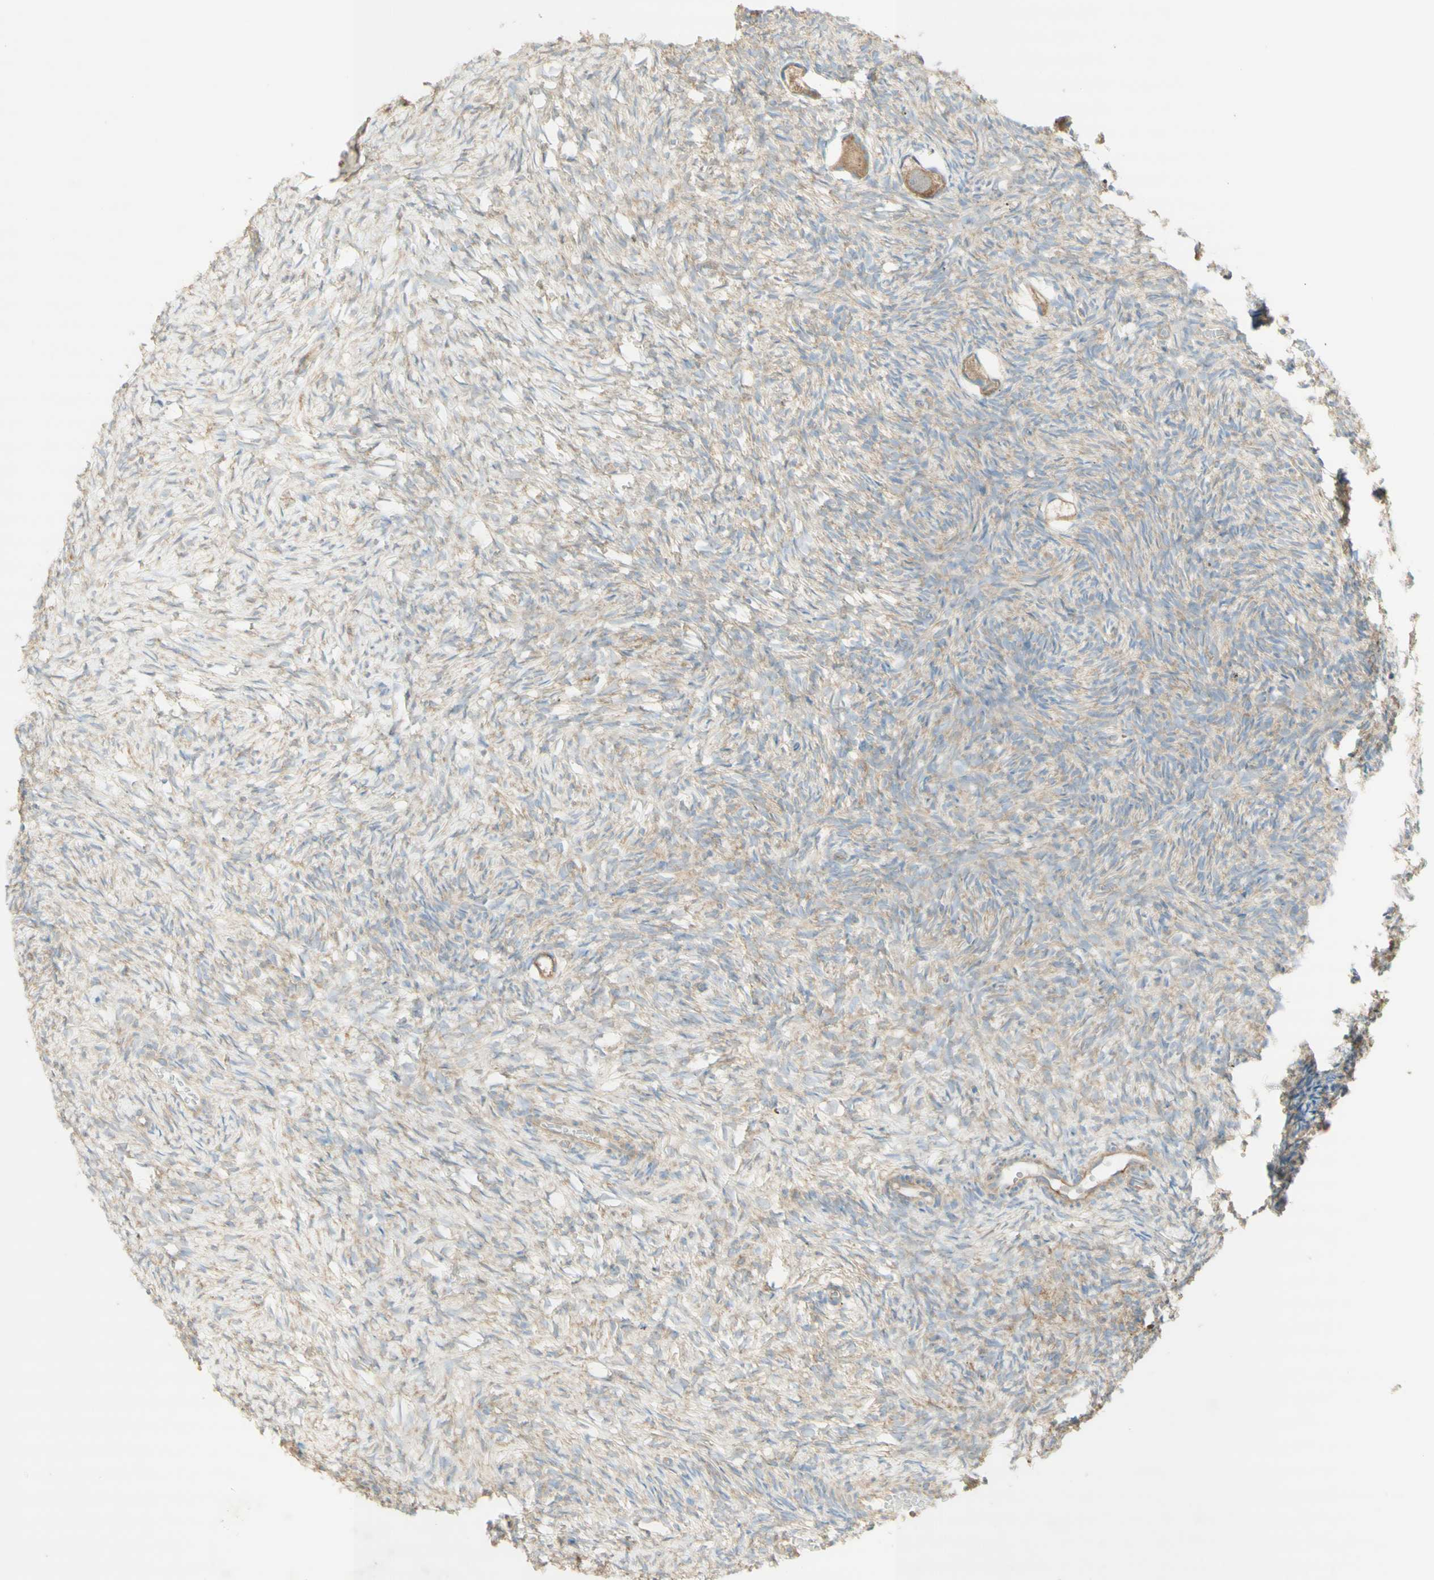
{"staining": {"intensity": "weak", "quantity": ">75%", "location": "cytoplasmic/membranous"}, "tissue": "ovary", "cell_type": "Follicle cells", "image_type": "normal", "snomed": [{"axis": "morphology", "description": "Normal tissue, NOS"}, {"axis": "topography", "description": "Ovary"}], "caption": "Protein expression analysis of unremarkable ovary demonstrates weak cytoplasmic/membranous staining in approximately >75% of follicle cells. (IHC, brightfield microscopy, high magnification).", "gene": "DYNC1H1", "patient": {"sex": "female", "age": 35}}